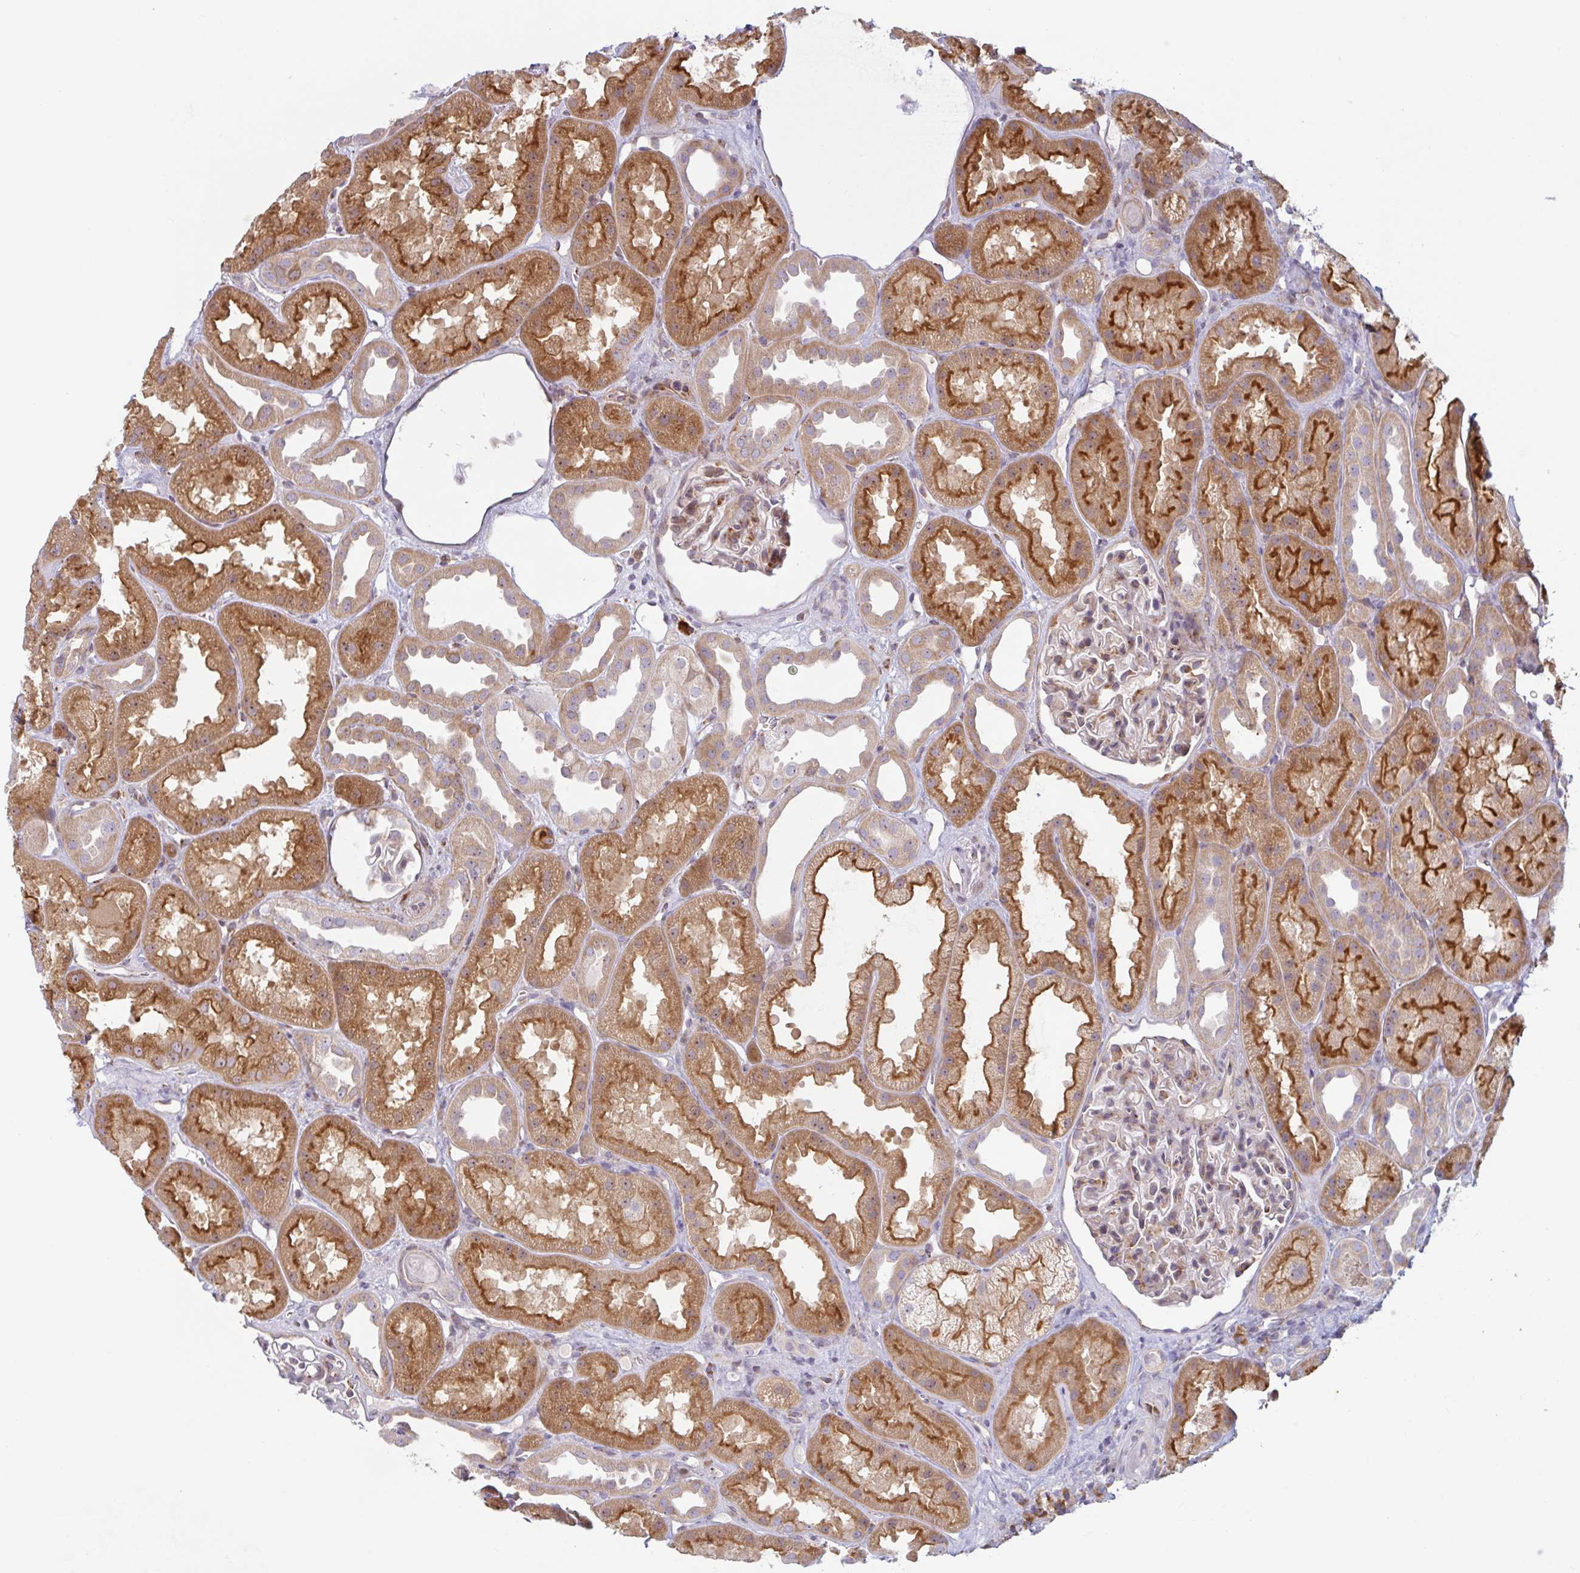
{"staining": {"intensity": "weak", "quantity": "25%-75%", "location": "cytoplasmic/membranous"}, "tissue": "kidney", "cell_type": "Cells in glomeruli", "image_type": "normal", "snomed": [{"axis": "morphology", "description": "Normal tissue, NOS"}, {"axis": "topography", "description": "Kidney"}], "caption": "Immunohistochemistry staining of unremarkable kidney, which exhibits low levels of weak cytoplasmic/membranous staining in about 25%-75% of cells in glomeruli indicating weak cytoplasmic/membranous protein staining. The staining was performed using DAB (3,3'-diaminobenzidine) (brown) for protein detection and nuclei were counterstained in hematoxylin (blue).", "gene": "RIT1", "patient": {"sex": "male", "age": 61}}